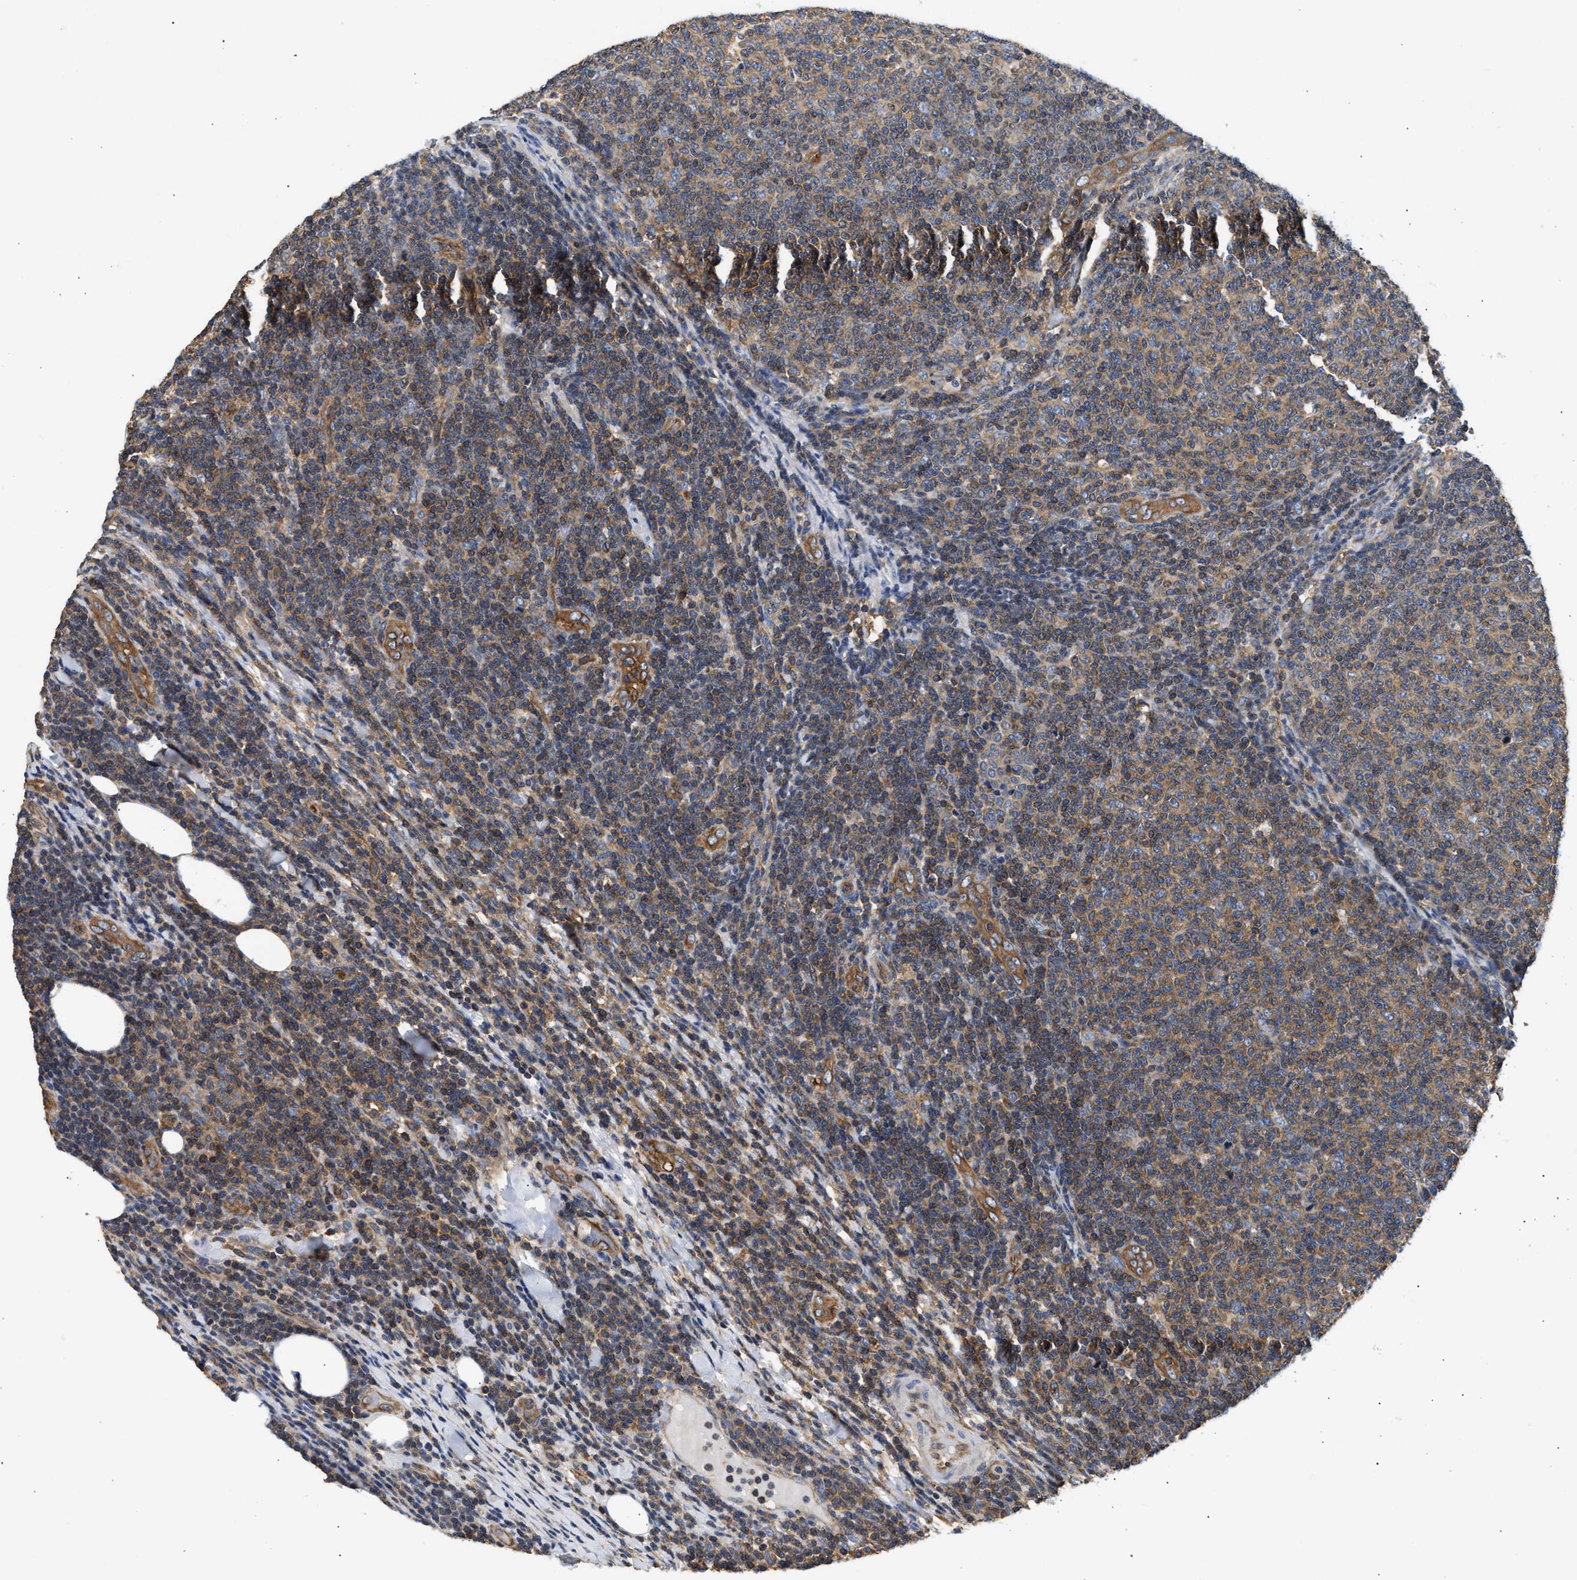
{"staining": {"intensity": "moderate", "quantity": ">75%", "location": "cytoplasmic/membranous"}, "tissue": "lymphoma", "cell_type": "Tumor cells", "image_type": "cancer", "snomed": [{"axis": "morphology", "description": "Malignant lymphoma, non-Hodgkin's type, Low grade"}, {"axis": "topography", "description": "Lymph node"}], "caption": "The photomicrograph exhibits immunohistochemical staining of lymphoma. There is moderate cytoplasmic/membranous positivity is present in about >75% of tumor cells.", "gene": "SAMD9L", "patient": {"sex": "male", "age": 66}}